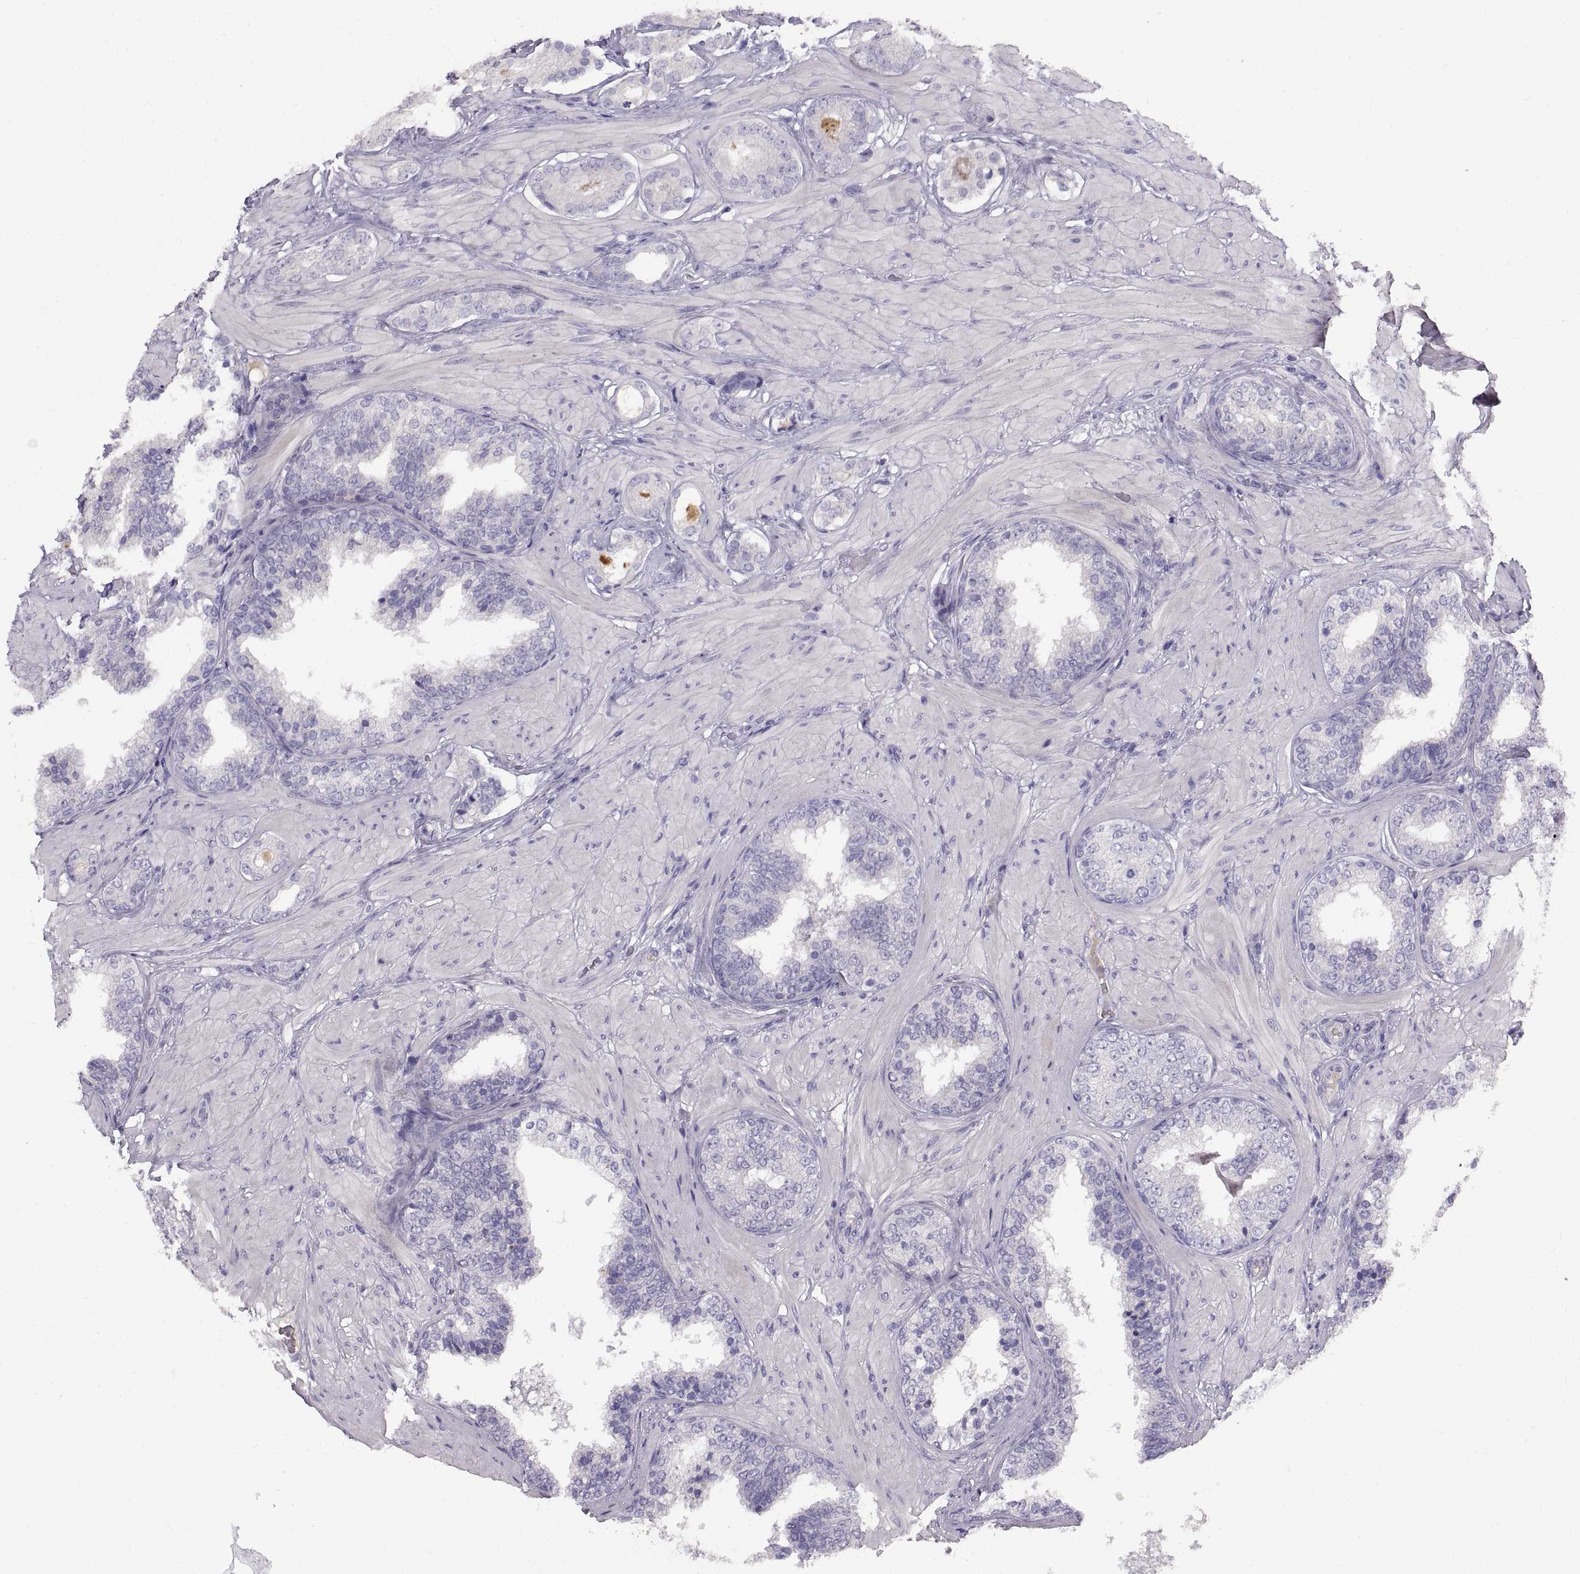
{"staining": {"intensity": "negative", "quantity": "none", "location": "none"}, "tissue": "prostate cancer", "cell_type": "Tumor cells", "image_type": "cancer", "snomed": [{"axis": "morphology", "description": "Adenocarcinoma, Low grade"}, {"axis": "topography", "description": "Prostate"}], "caption": "Histopathology image shows no protein staining in tumor cells of prostate cancer (low-grade adenocarcinoma) tissue.", "gene": "ADAM32", "patient": {"sex": "male", "age": 60}}